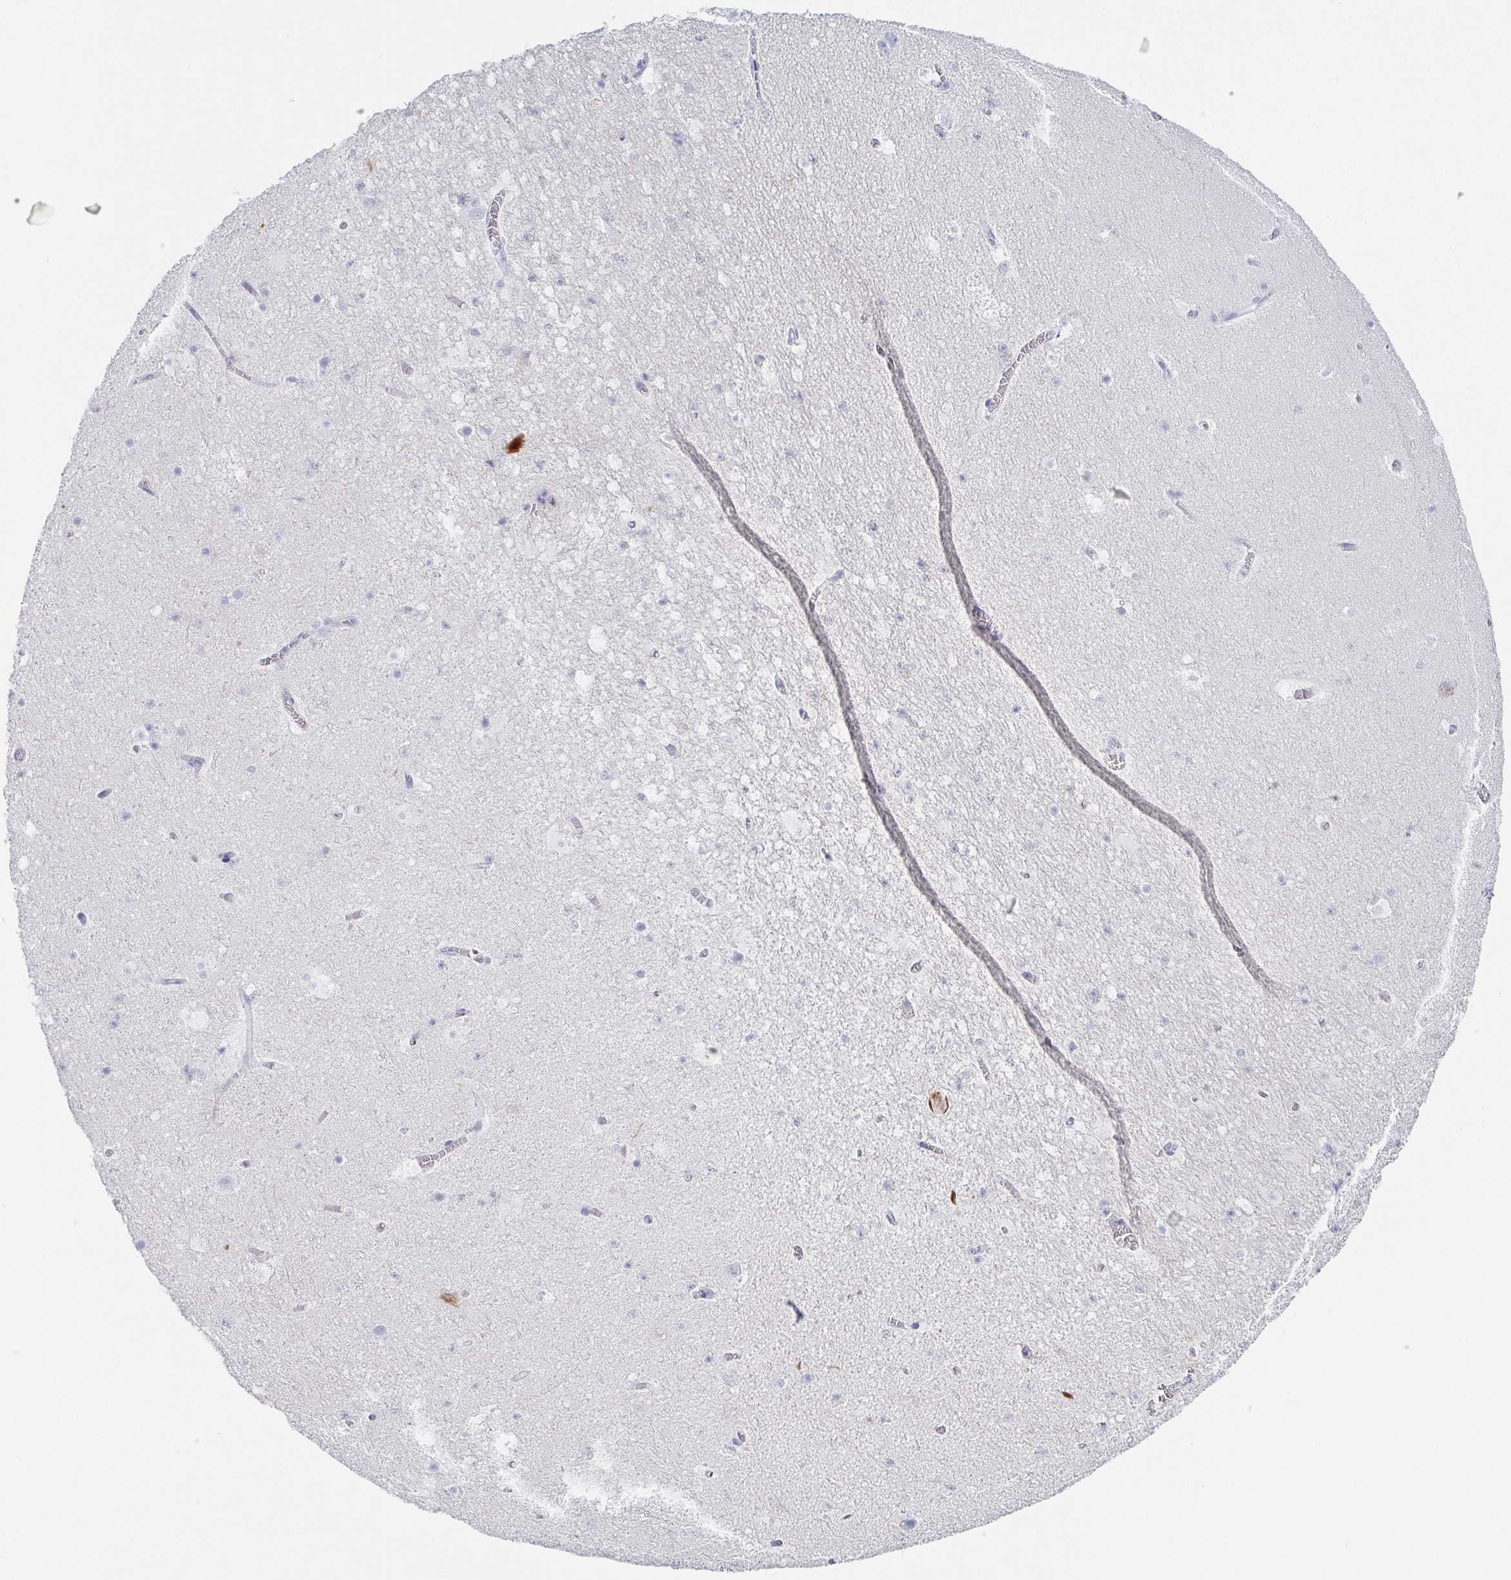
{"staining": {"intensity": "negative", "quantity": "none", "location": "none"}, "tissue": "hippocampus", "cell_type": "Glial cells", "image_type": "normal", "snomed": [{"axis": "morphology", "description": "Normal tissue, NOS"}, {"axis": "topography", "description": "Hippocampus"}], "caption": "IHC of benign human hippocampus exhibits no expression in glial cells. (DAB (3,3'-diaminobenzidine) immunohistochemistry visualized using brightfield microscopy, high magnification).", "gene": "RHOV", "patient": {"sex": "female", "age": 42}}